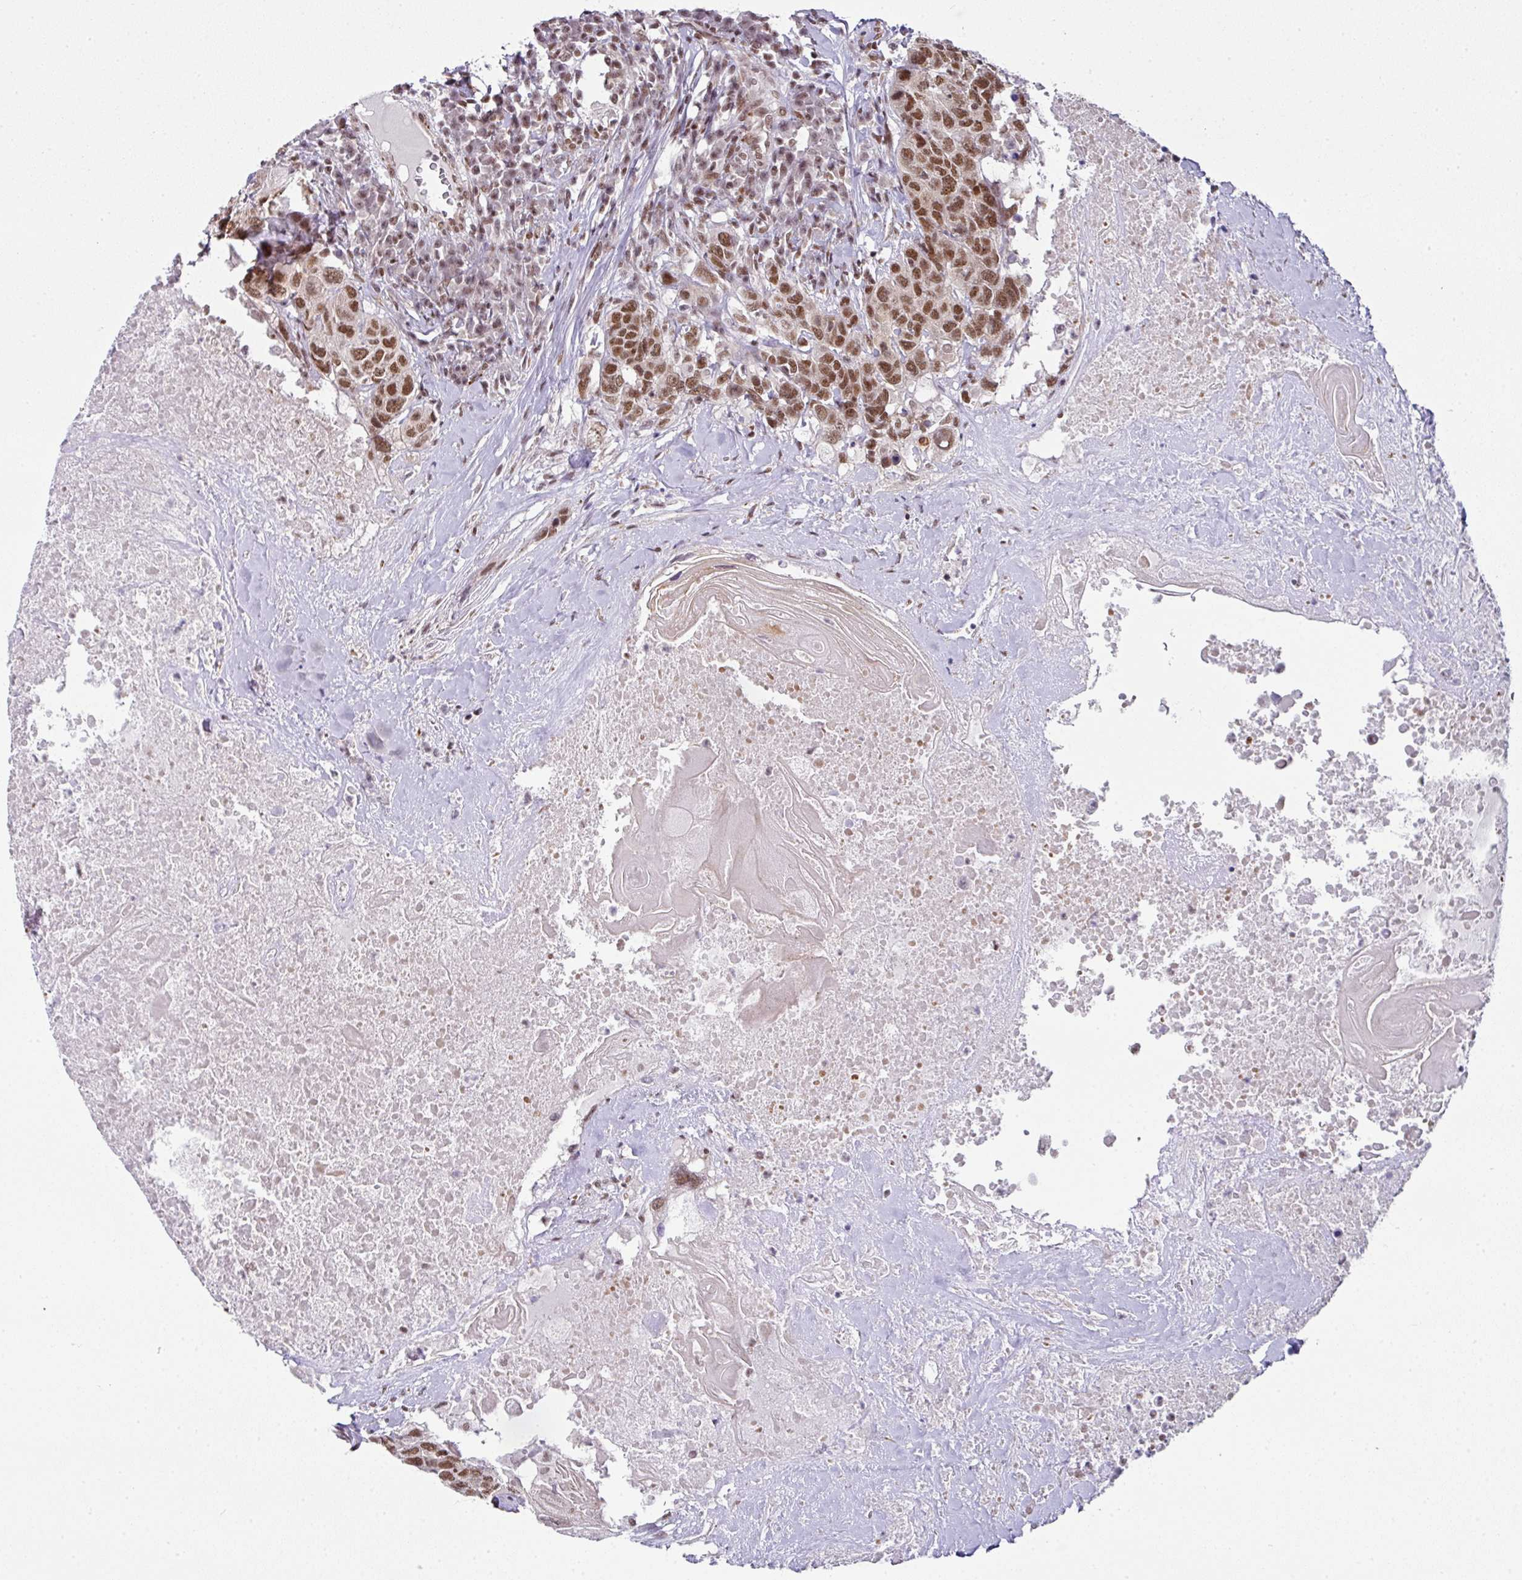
{"staining": {"intensity": "moderate", "quantity": ">75%", "location": "nuclear"}, "tissue": "head and neck cancer", "cell_type": "Tumor cells", "image_type": "cancer", "snomed": [{"axis": "morphology", "description": "Squamous cell carcinoma, NOS"}, {"axis": "topography", "description": "Head-Neck"}], "caption": "Immunohistochemical staining of human head and neck squamous cell carcinoma exhibits medium levels of moderate nuclear protein staining in about >75% of tumor cells. The protein is stained brown, and the nuclei are stained in blue (DAB (3,3'-diaminobenzidine) IHC with brightfield microscopy, high magnification).", "gene": "NFYA", "patient": {"sex": "male", "age": 66}}